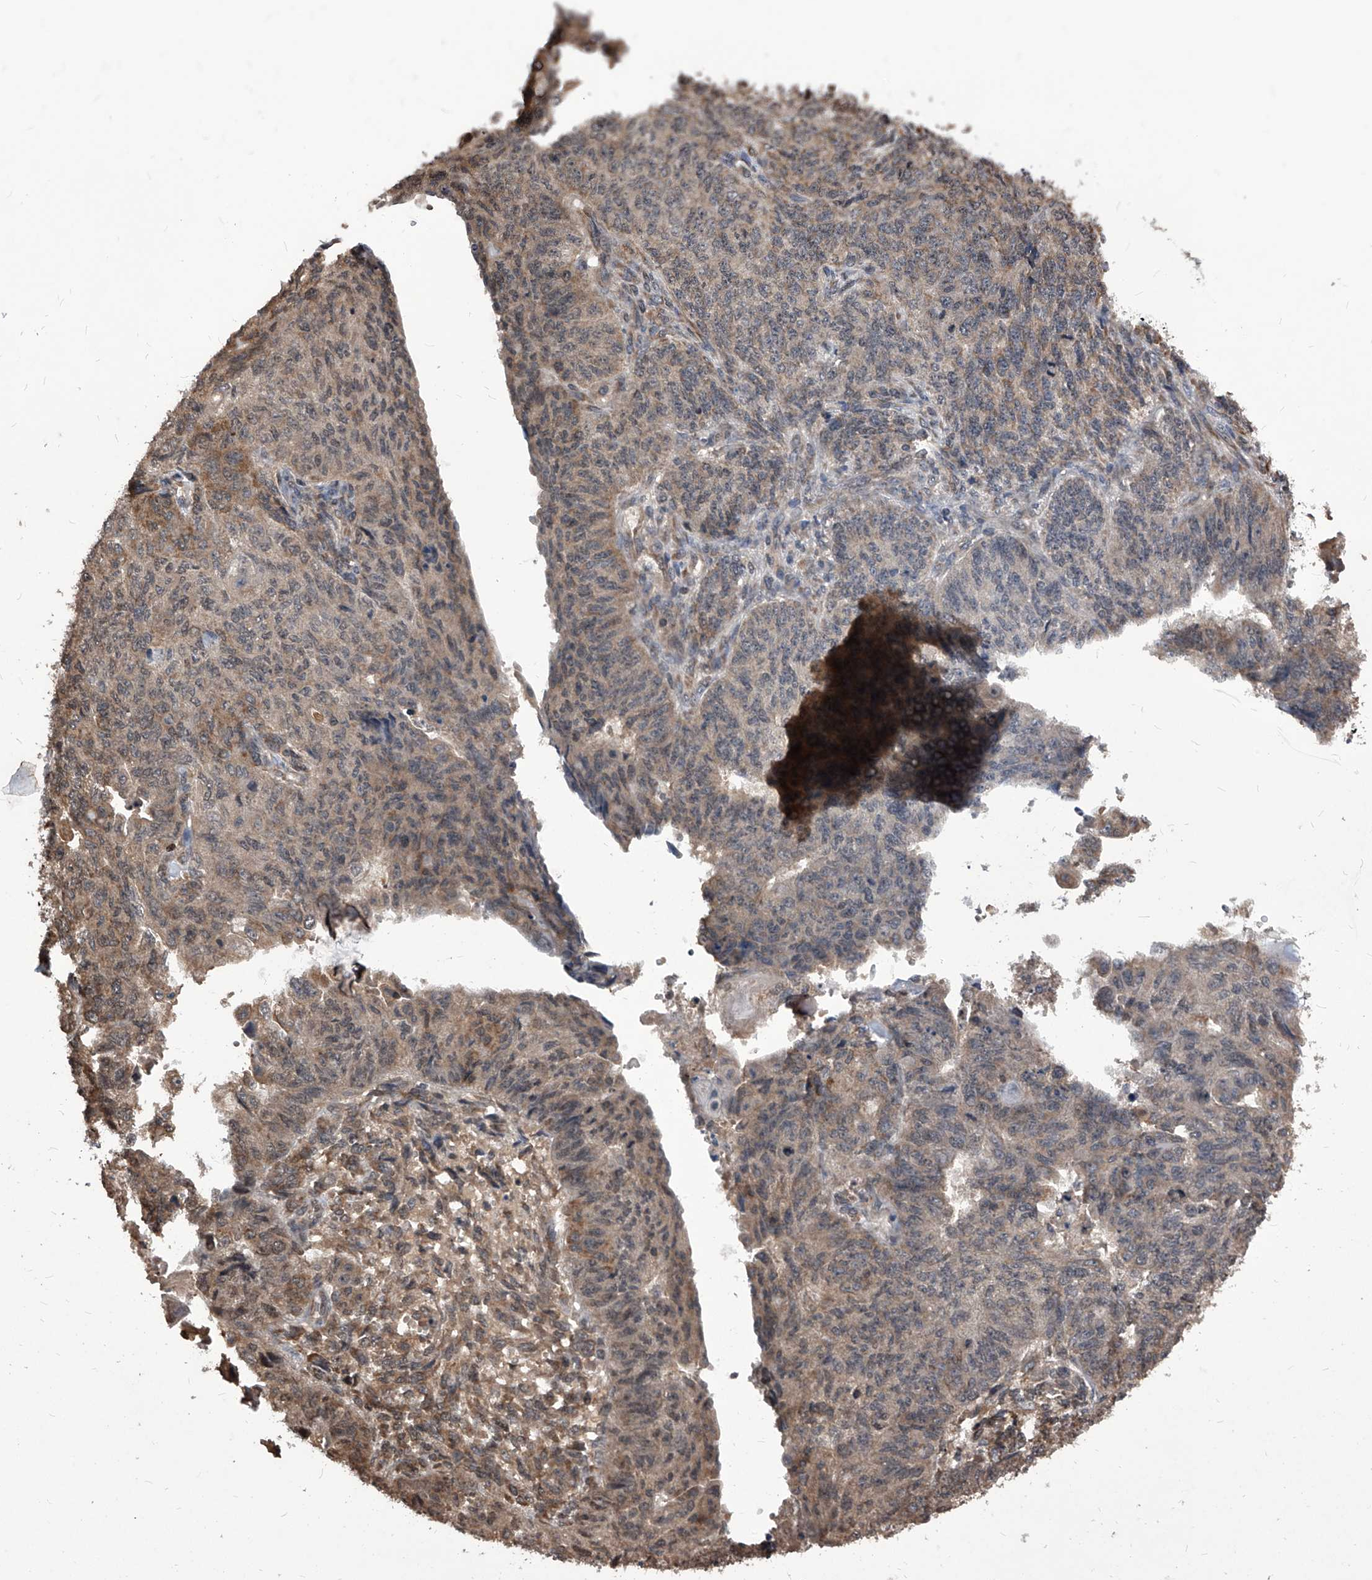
{"staining": {"intensity": "weak", "quantity": ">75%", "location": "cytoplasmic/membranous"}, "tissue": "endometrial cancer", "cell_type": "Tumor cells", "image_type": "cancer", "snomed": [{"axis": "morphology", "description": "Adenocarcinoma, NOS"}, {"axis": "topography", "description": "Endometrium"}], "caption": "Endometrial cancer (adenocarcinoma) stained for a protein (brown) reveals weak cytoplasmic/membranous positive expression in approximately >75% of tumor cells.", "gene": "ID1", "patient": {"sex": "female", "age": 32}}